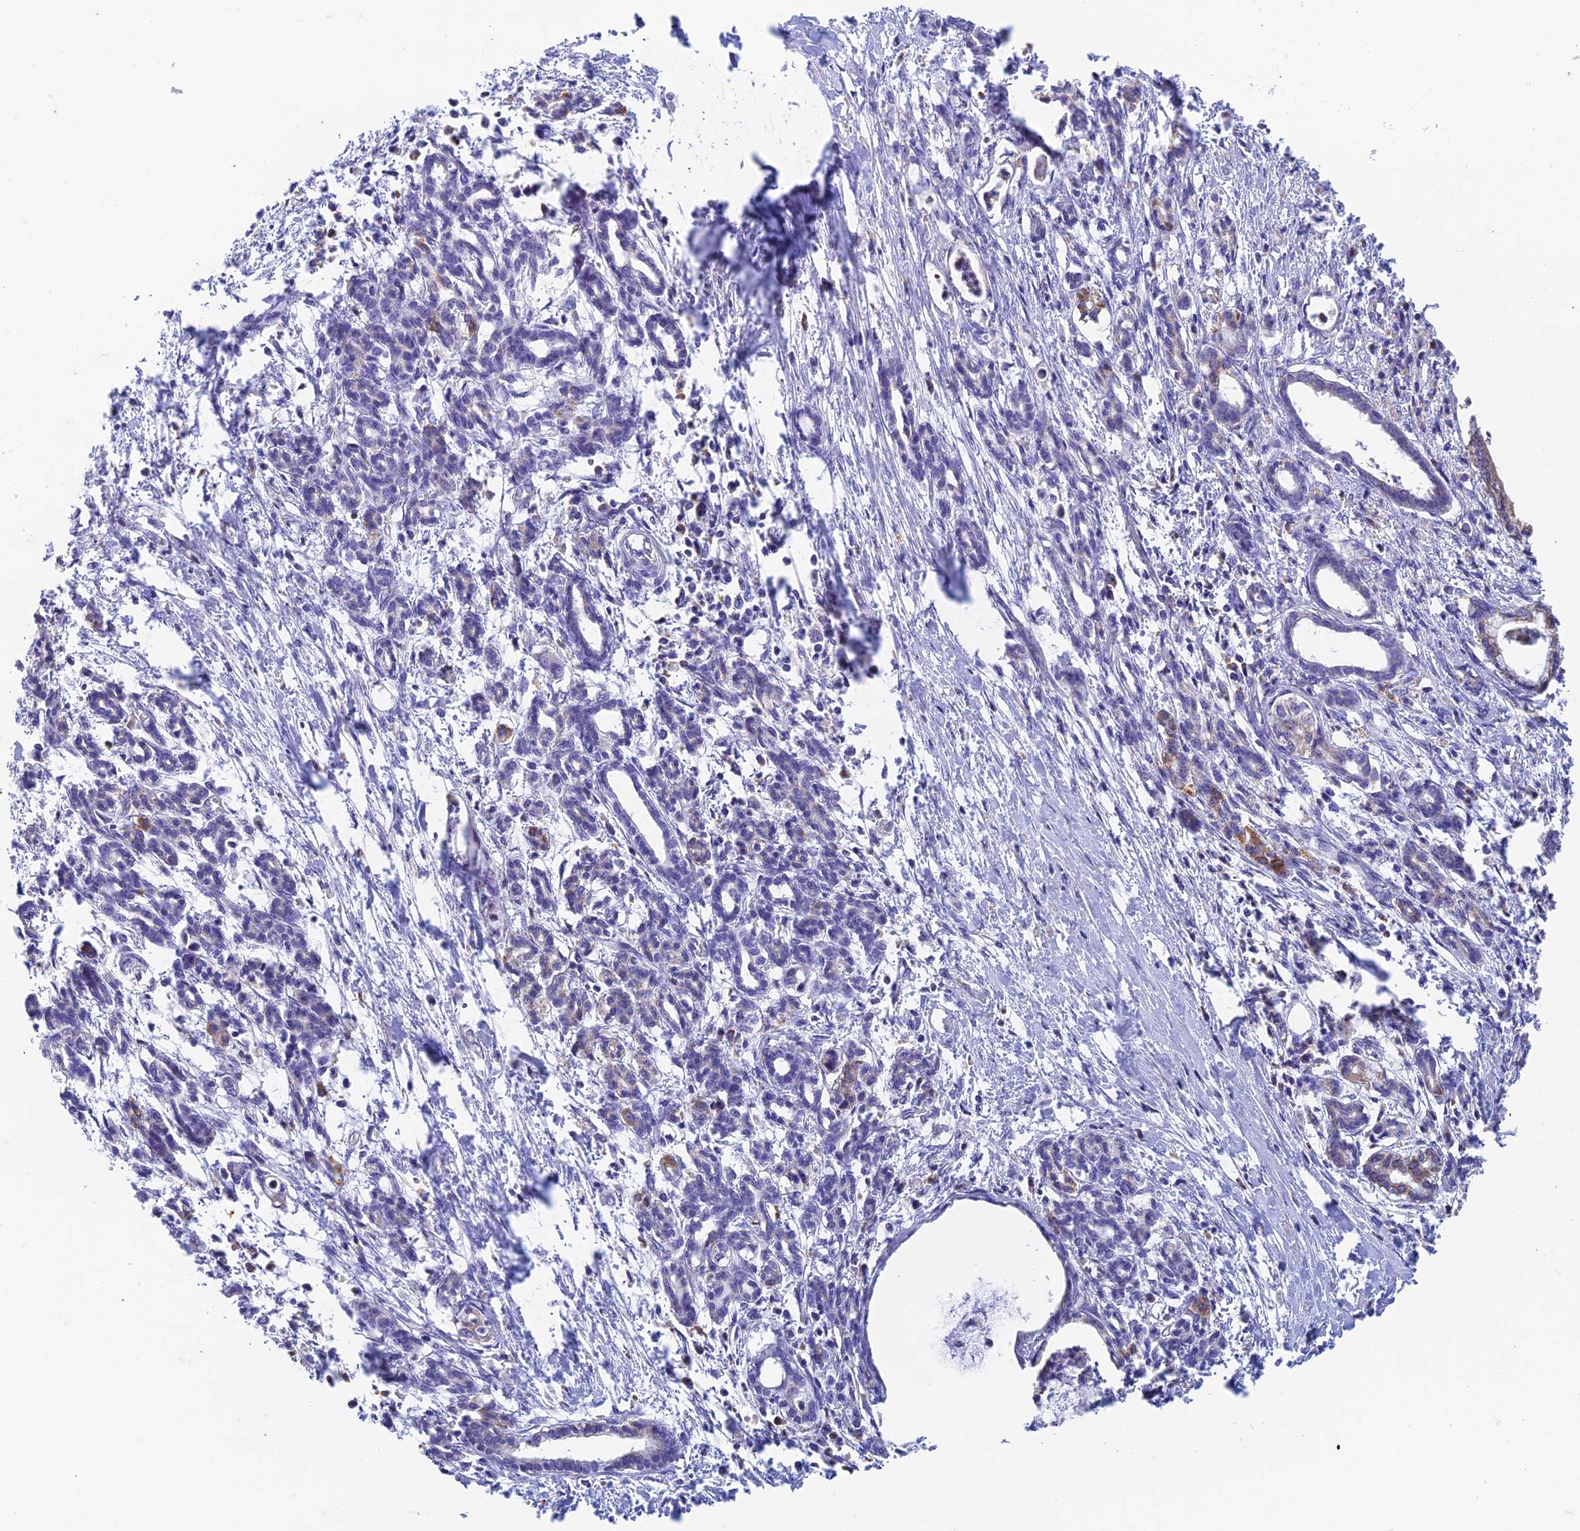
{"staining": {"intensity": "moderate", "quantity": "<25%", "location": "cytoplasmic/membranous"}, "tissue": "pancreatic cancer", "cell_type": "Tumor cells", "image_type": "cancer", "snomed": [{"axis": "morphology", "description": "Adenocarcinoma, NOS"}, {"axis": "topography", "description": "Pancreas"}], "caption": "Brown immunohistochemical staining in pancreatic cancer (adenocarcinoma) shows moderate cytoplasmic/membranous expression in about <25% of tumor cells. (Stains: DAB (3,3'-diaminobenzidine) in brown, nuclei in blue, Microscopy: brightfield microscopy at high magnification).", "gene": "ZNF181", "patient": {"sex": "female", "age": 55}}